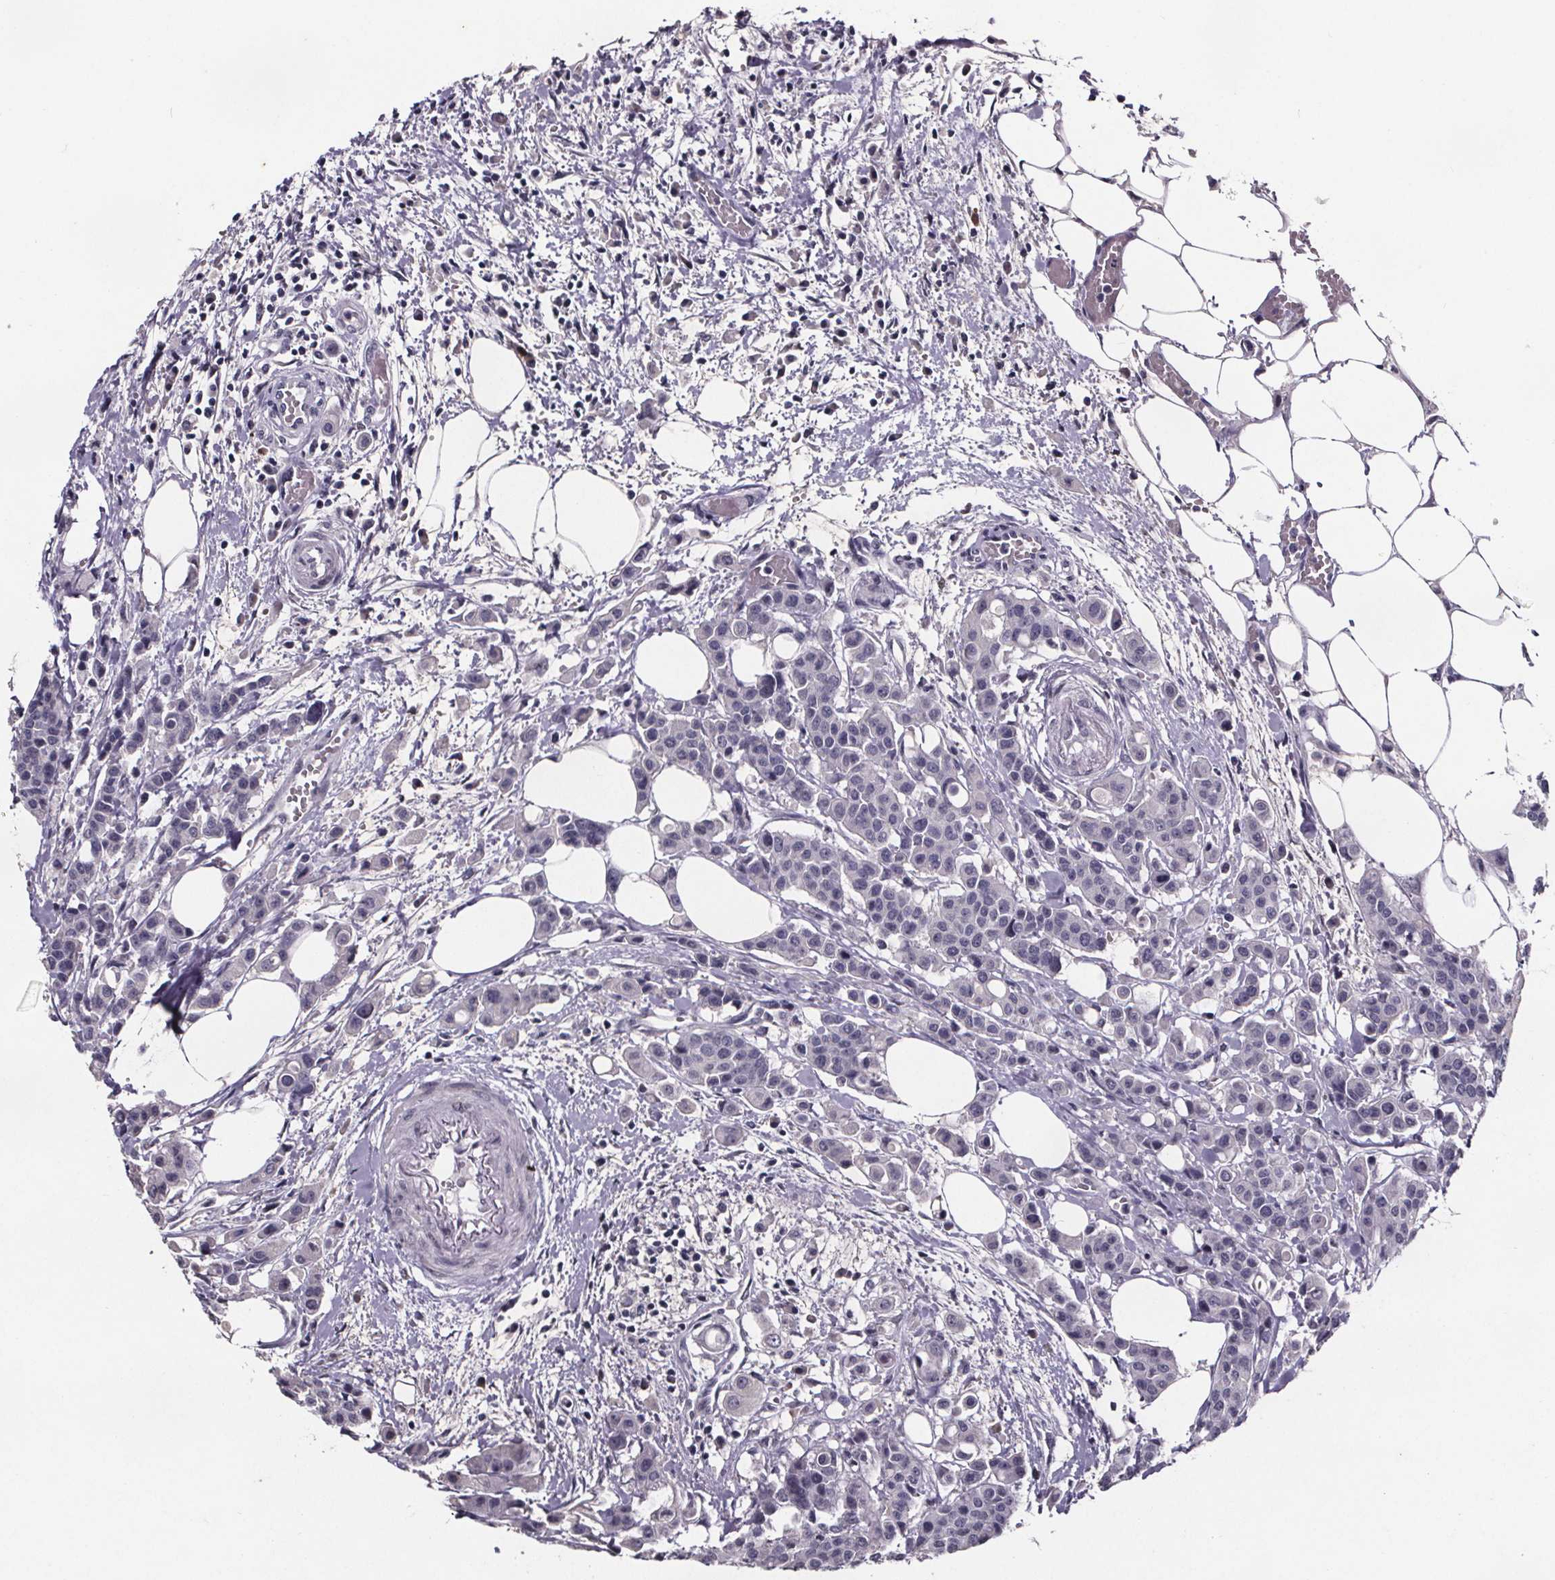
{"staining": {"intensity": "negative", "quantity": "none", "location": "none"}, "tissue": "carcinoid", "cell_type": "Tumor cells", "image_type": "cancer", "snomed": [{"axis": "morphology", "description": "Carcinoid, malignant, NOS"}, {"axis": "topography", "description": "Colon"}], "caption": "Malignant carcinoid stained for a protein using IHC shows no positivity tumor cells.", "gene": "AR", "patient": {"sex": "male", "age": 81}}